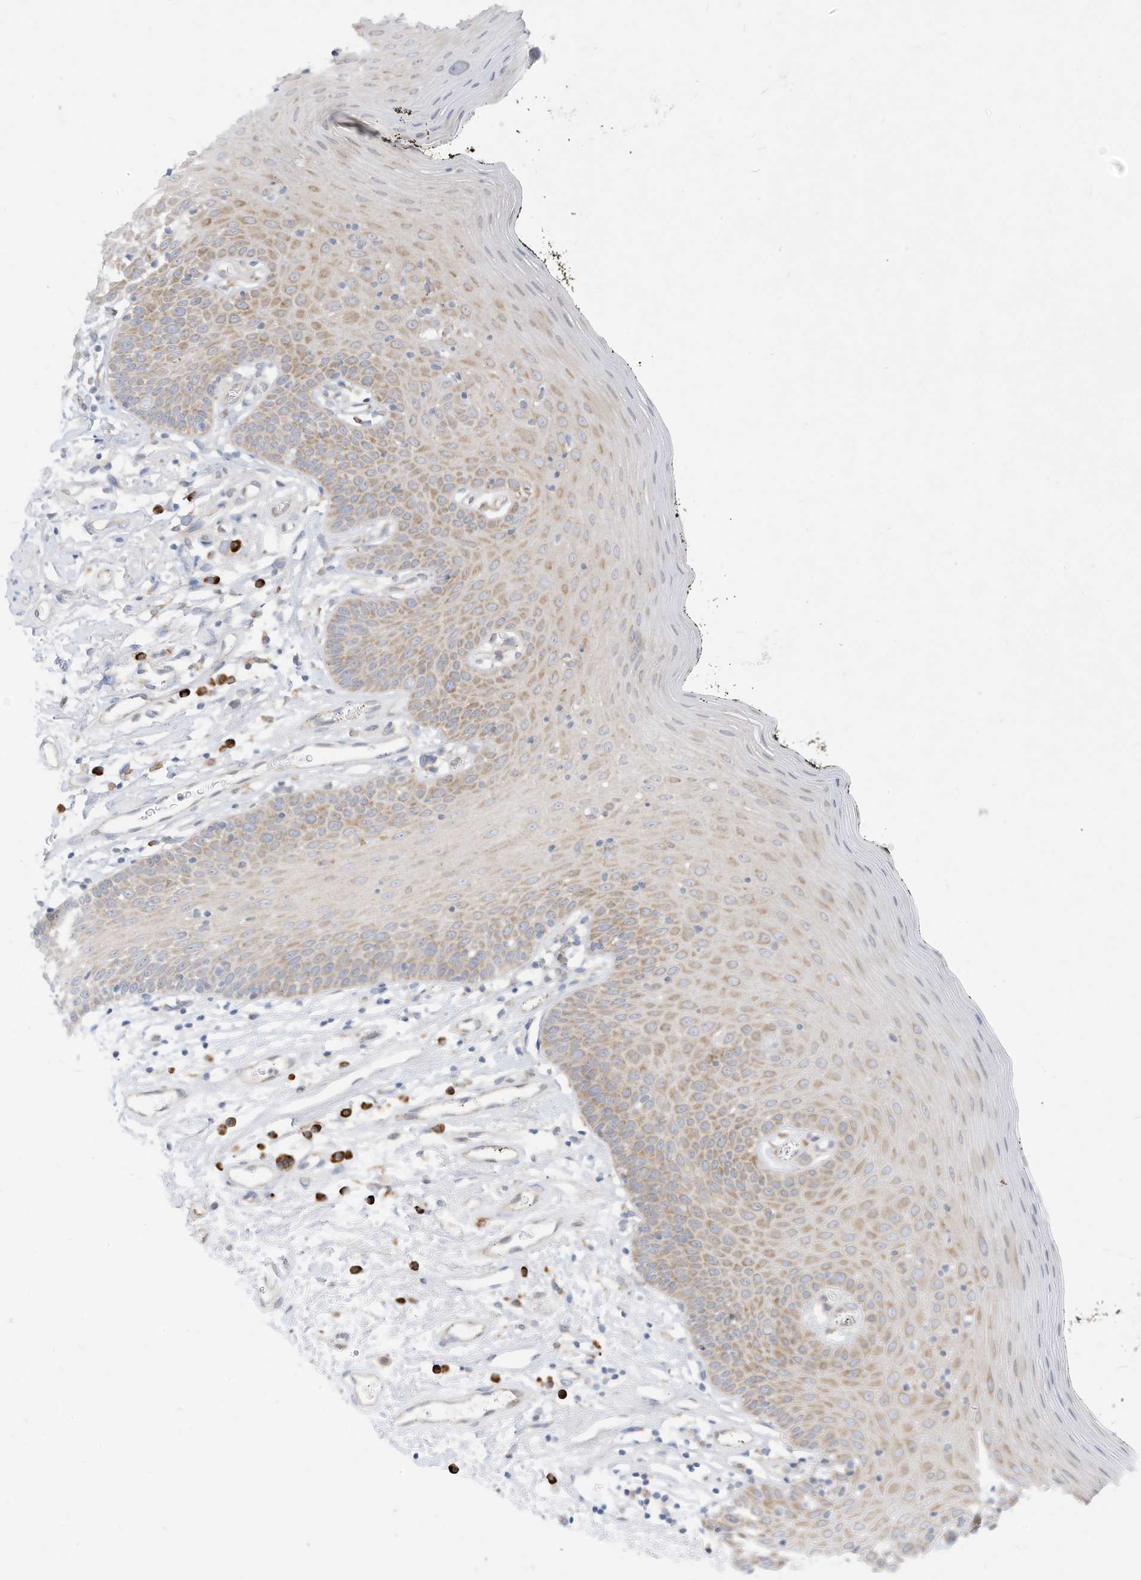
{"staining": {"intensity": "weak", "quantity": ">75%", "location": "cytoplasmic/membranous"}, "tissue": "oral mucosa", "cell_type": "Squamous epithelial cells", "image_type": "normal", "snomed": [{"axis": "morphology", "description": "Normal tissue, NOS"}, {"axis": "topography", "description": "Oral tissue"}], "caption": "Immunohistochemistry (IHC) image of unremarkable oral mucosa: oral mucosa stained using immunohistochemistry (IHC) reveals low levels of weak protein expression localized specifically in the cytoplasmic/membranous of squamous epithelial cells, appearing as a cytoplasmic/membranous brown color.", "gene": "STT3A", "patient": {"sex": "male", "age": 74}}